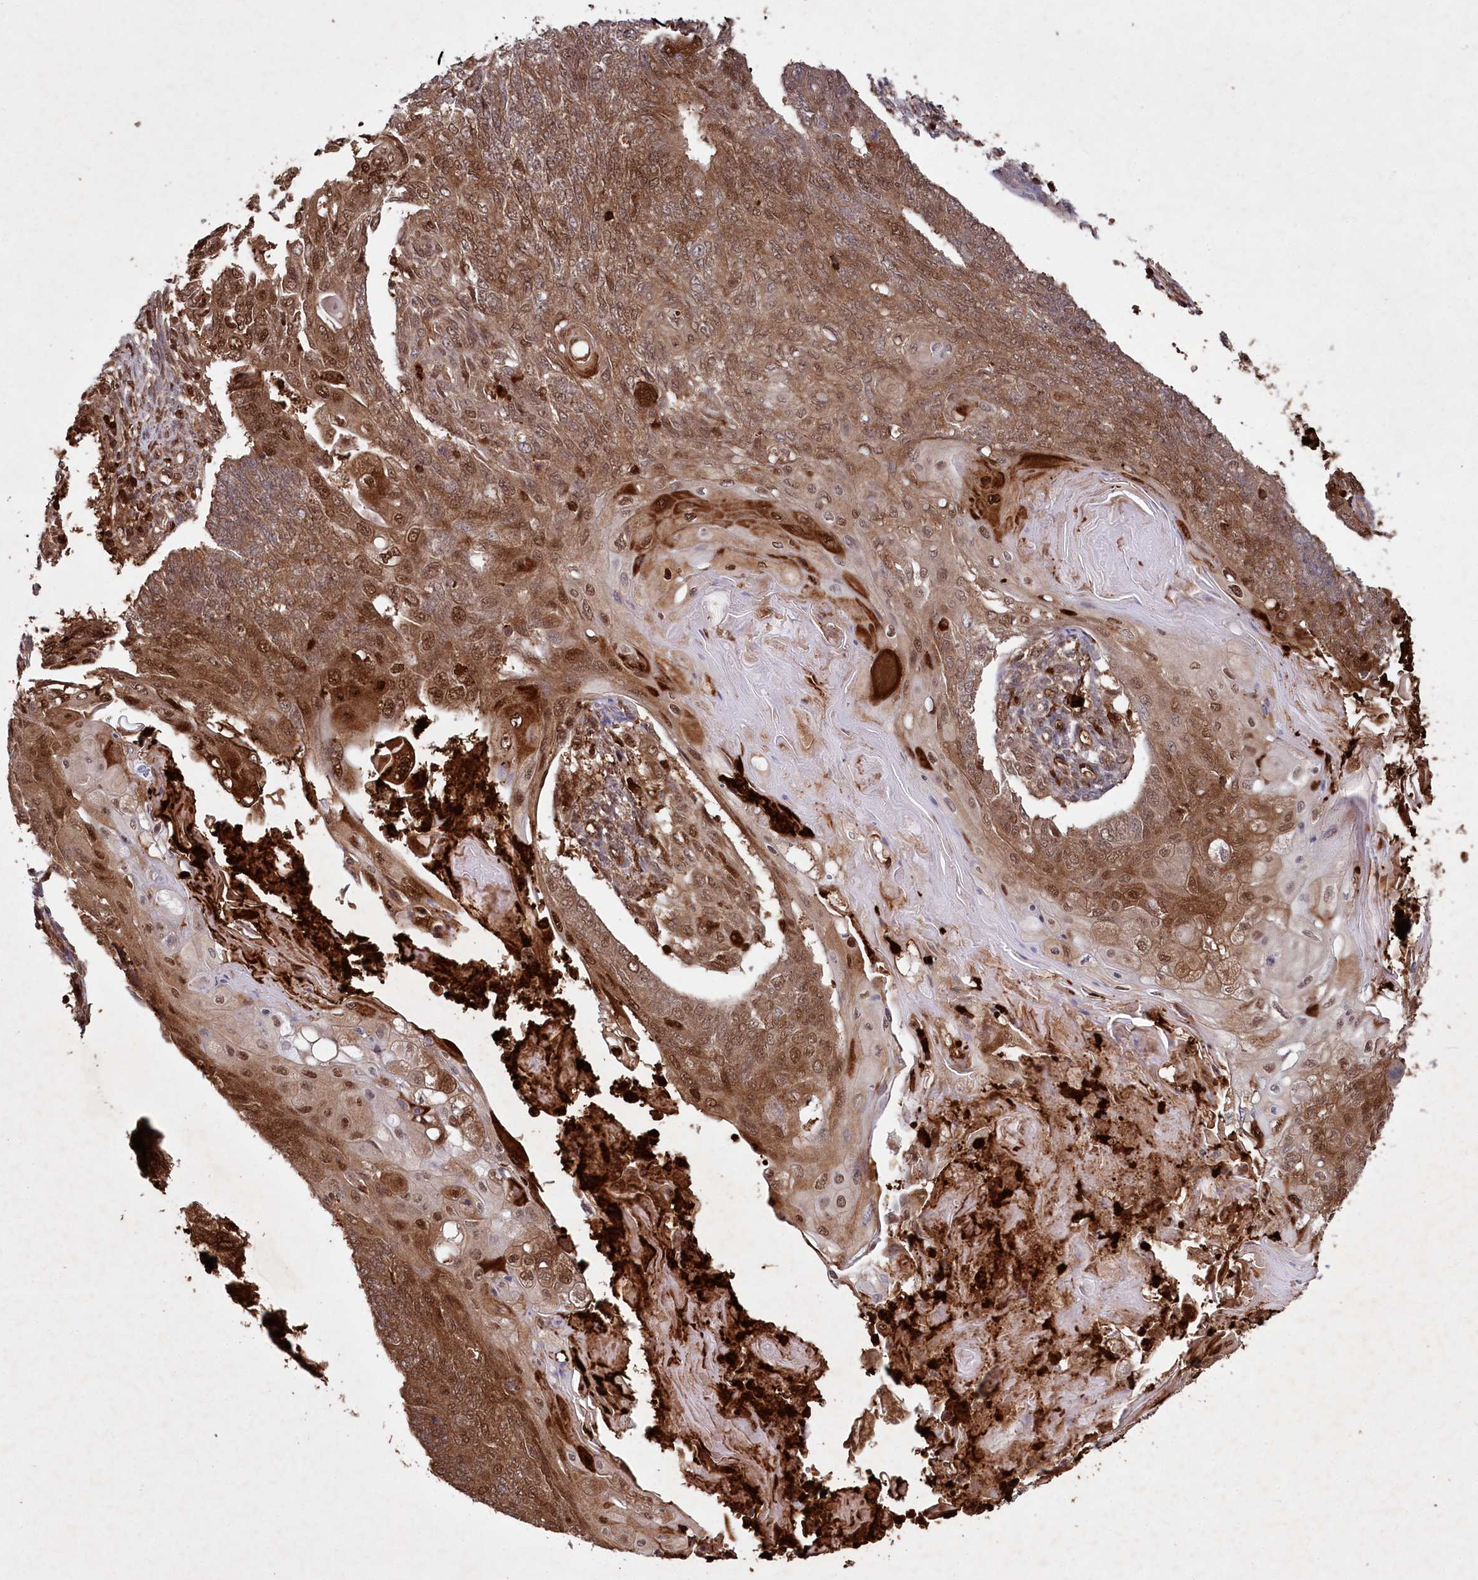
{"staining": {"intensity": "strong", "quantity": ">75%", "location": "cytoplasmic/membranous,nuclear"}, "tissue": "endometrial cancer", "cell_type": "Tumor cells", "image_type": "cancer", "snomed": [{"axis": "morphology", "description": "Adenocarcinoma, NOS"}, {"axis": "topography", "description": "Endometrium"}], "caption": "DAB immunohistochemical staining of human endometrial adenocarcinoma exhibits strong cytoplasmic/membranous and nuclear protein positivity in about >75% of tumor cells. (DAB (3,3'-diaminobenzidine) IHC with brightfield microscopy, high magnification).", "gene": "LSG1", "patient": {"sex": "female", "age": 32}}